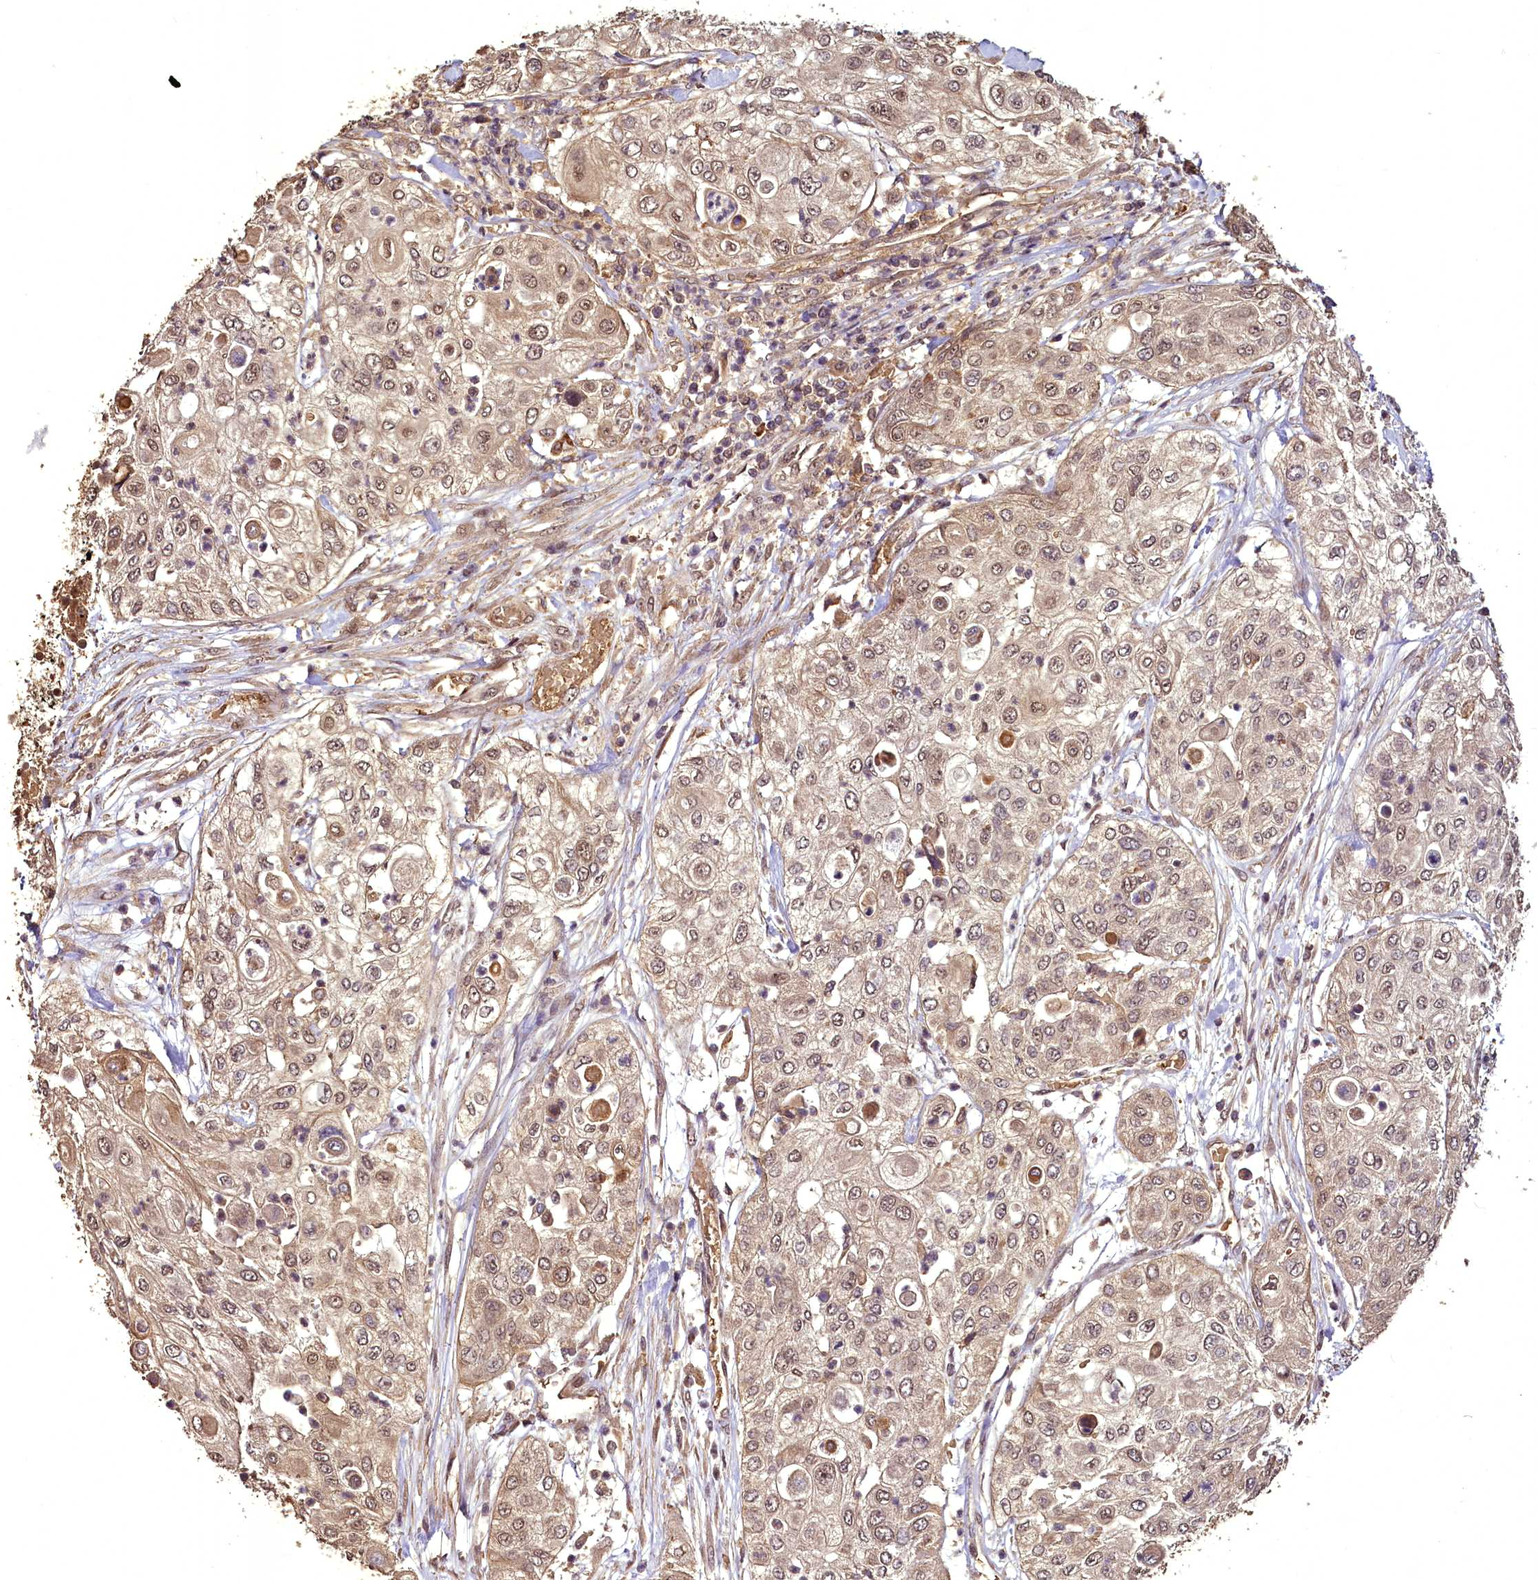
{"staining": {"intensity": "weak", "quantity": ">75%", "location": "cytoplasmic/membranous,nuclear"}, "tissue": "urothelial cancer", "cell_type": "Tumor cells", "image_type": "cancer", "snomed": [{"axis": "morphology", "description": "Urothelial carcinoma, High grade"}, {"axis": "topography", "description": "Urinary bladder"}], "caption": "A micrograph of human urothelial cancer stained for a protein demonstrates weak cytoplasmic/membranous and nuclear brown staining in tumor cells. The staining was performed using DAB (3,3'-diaminobenzidine) to visualize the protein expression in brown, while the nuclei were stained in blue with hematoxylin (Magnification: 20x).", "gene": "VPS51", "patient": {"sex": "female", "age": 79}}